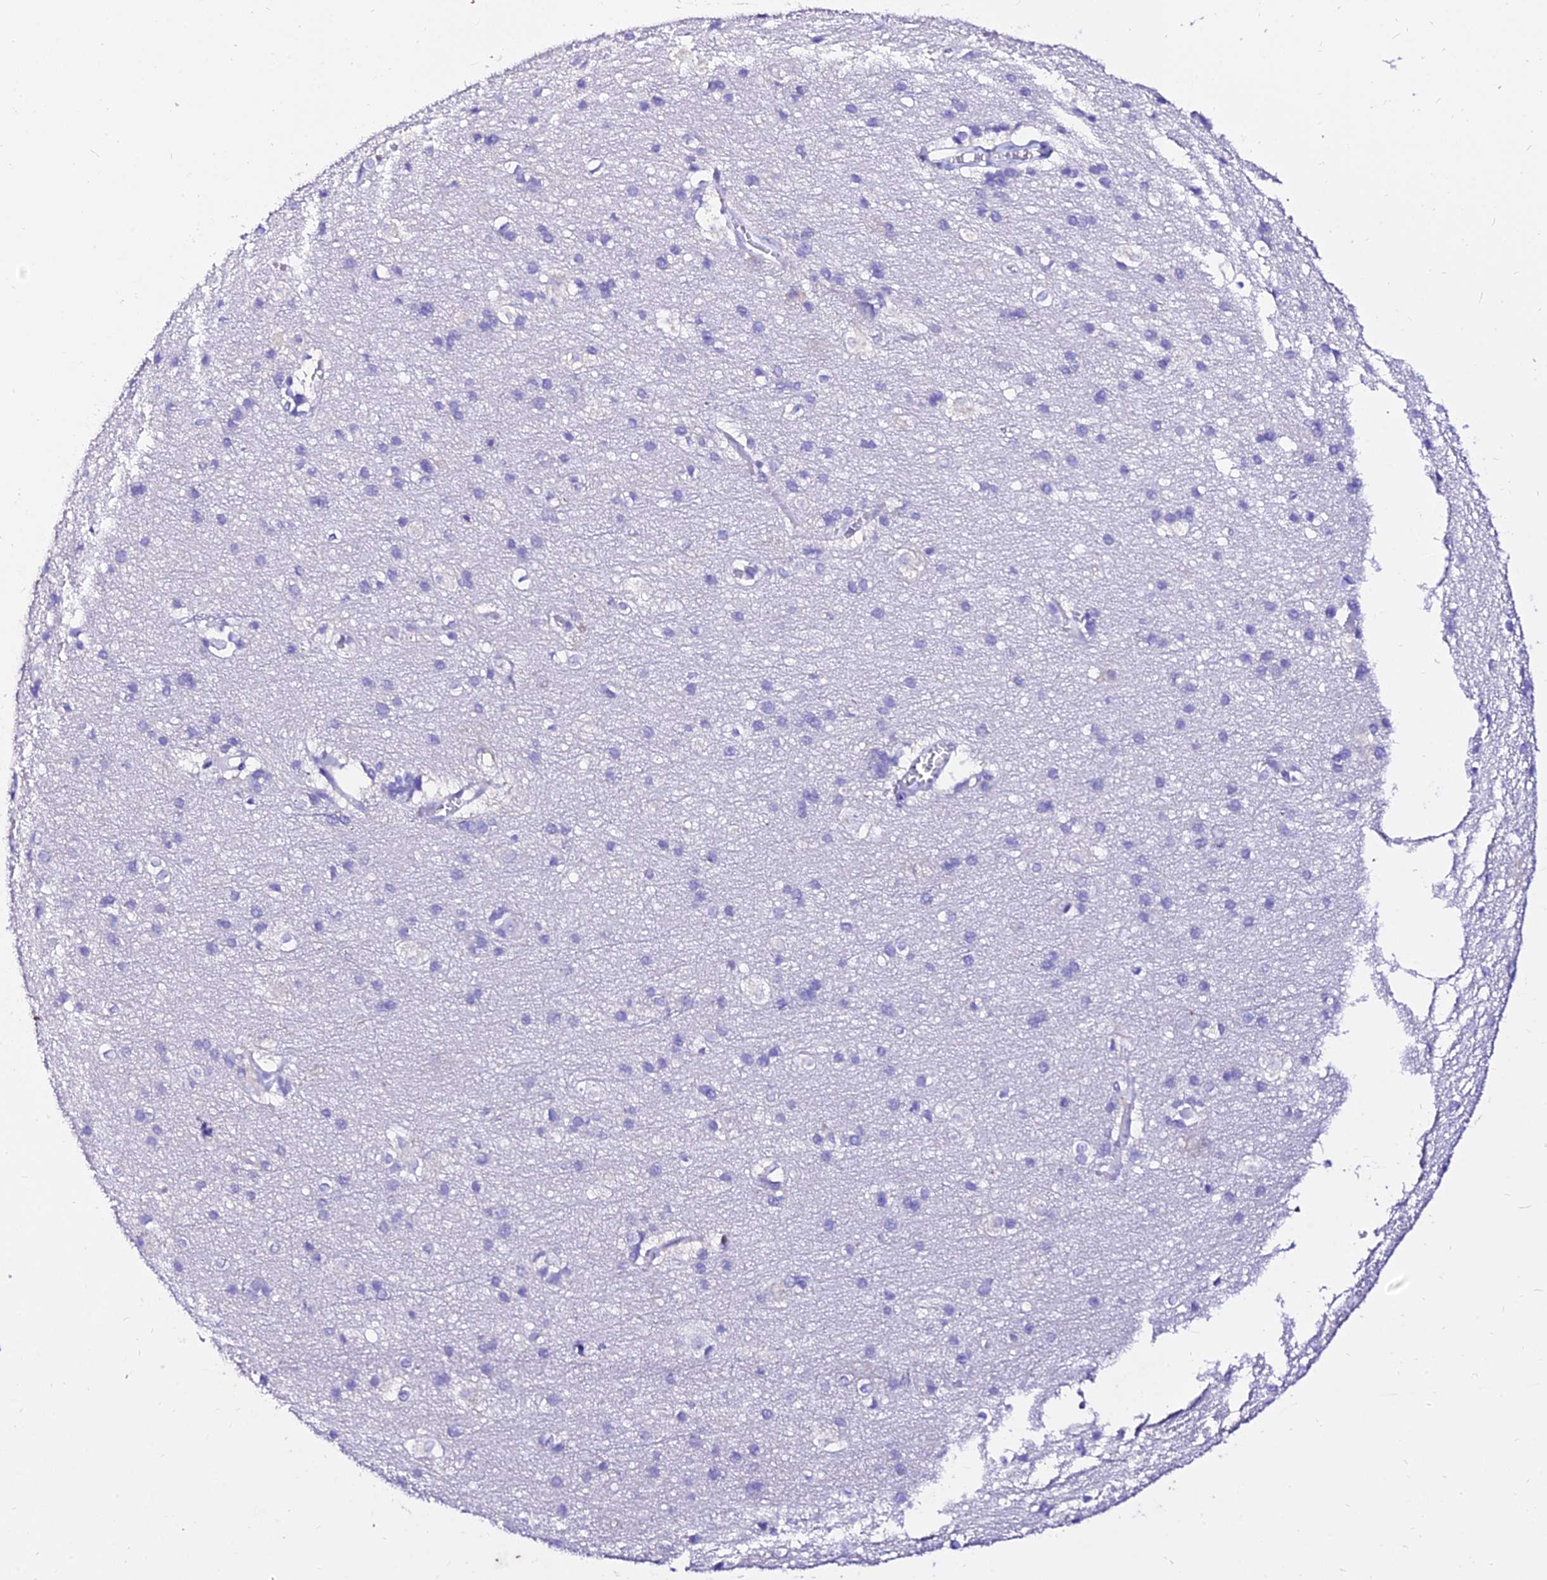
{"staining": {"intensity": "negative", "quantity": "none", "location": "none"}, "tissue": "cerebral cortex", "cell_type": "Endothelial cells", "image_type": "normal", "snomed": [{"axis": "morphology", "description": "Normal tissue, NOS"}, {"axis": "topography", "description": "Cerebral cortex"}], "caption": "An immunohistochemistry (IHC) micrograph of benign cerebral cortex is shown. There is no staining in endothelial cells of cerebral cortex. (Stains: DAB (3,3'-diaminobenzidine) immunohistochemistry with hematoxylin counter stain, Microscopy: brightfield microscopy at high magnification).", "gene": "DEFB106A", "patient": {"sex": "male", "age": 54}}